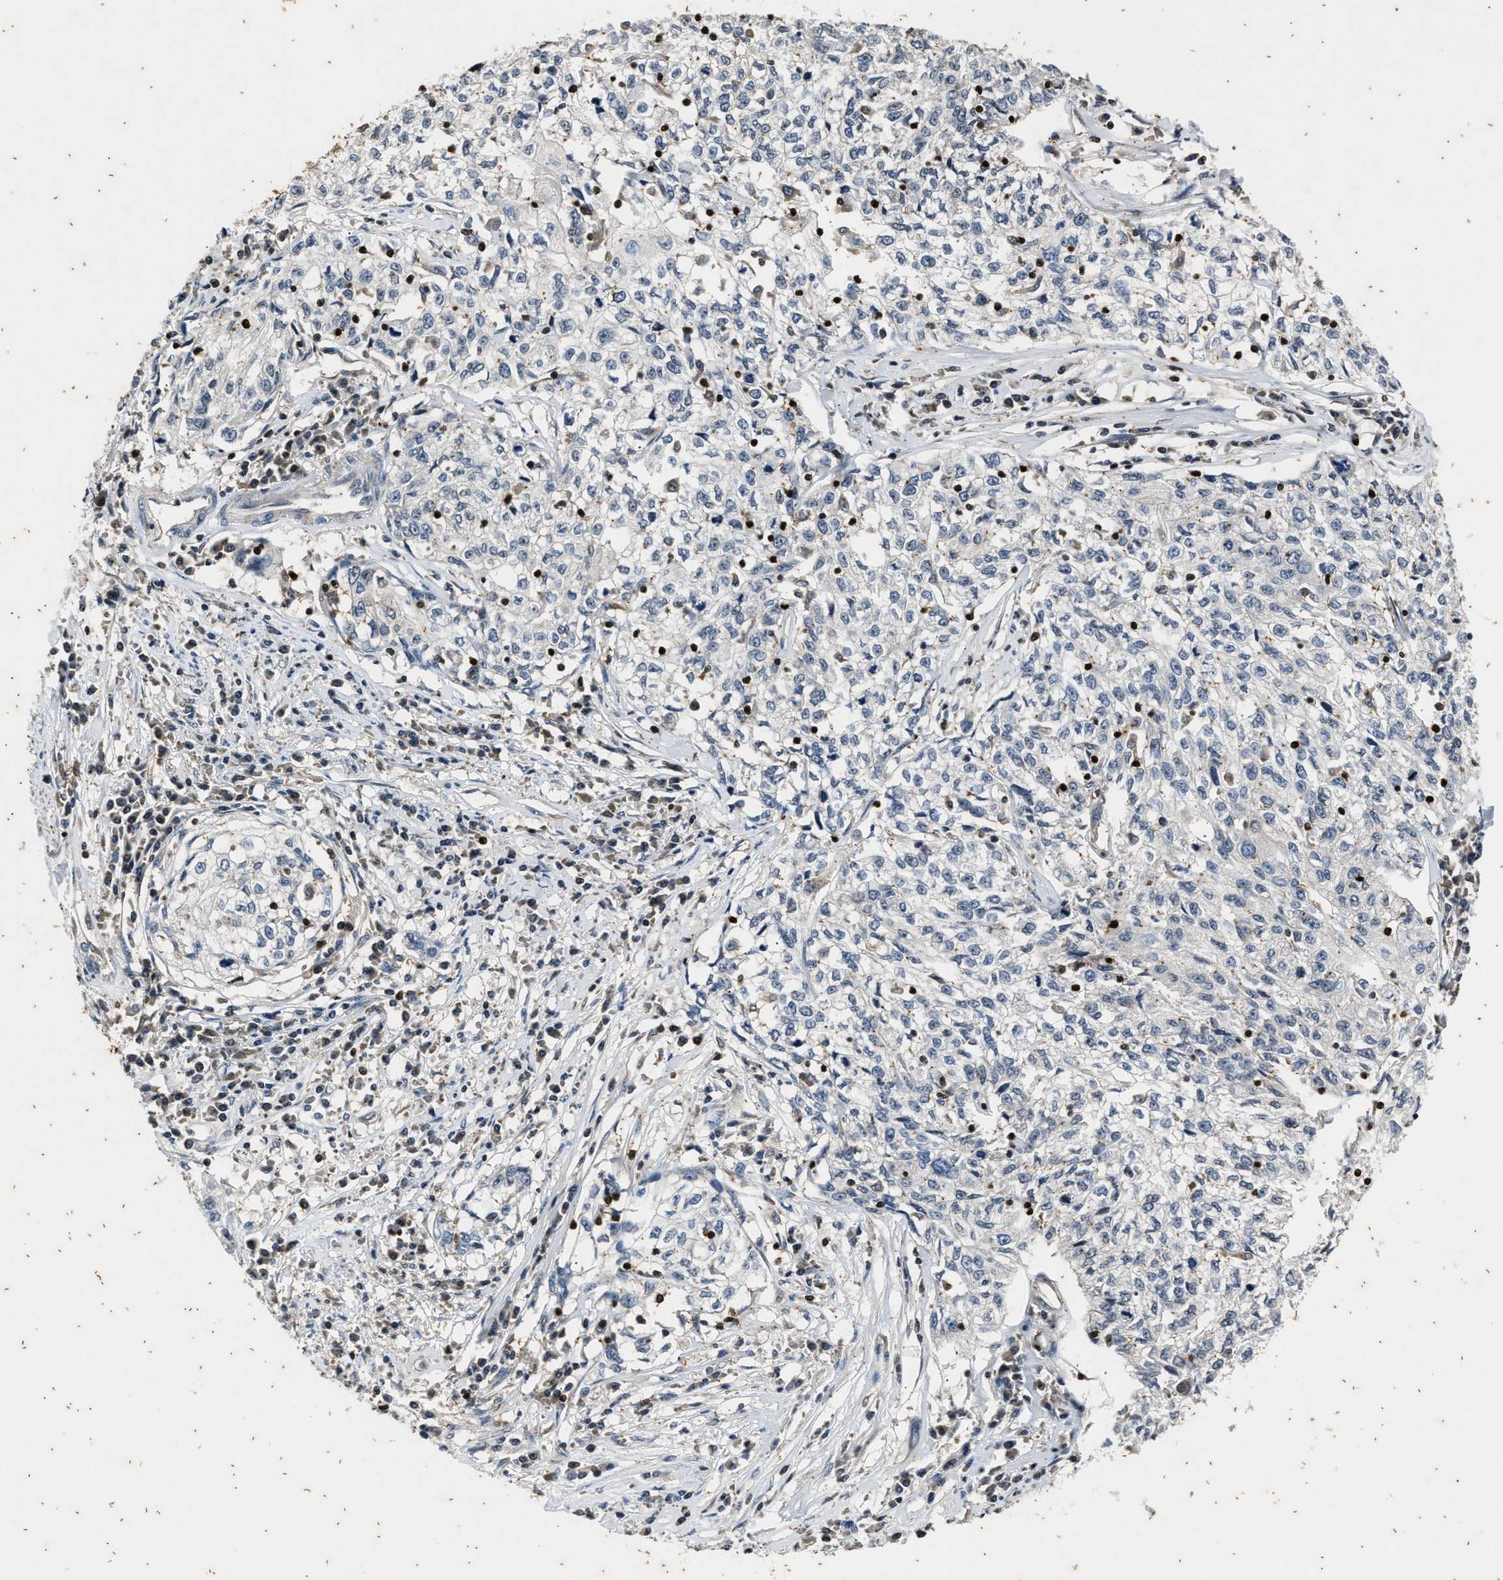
{"staining": {"intensity": "negative", "quantity": "none", "location": "none"}, "tissue": "cervical cancer", "cell_type": "Tumor cells", "image_type": "cancer", "snomed": [{"axis": "morphology", "description": "Squamous cell carcinoma, NOS"}, {"axis": "topography", "description": "Cervix"}], "caption": "Immunohistochemistry micrograph of cervical squamous cell carcinoma stained for a protein (brown), which demonstrates no positivity in tumor cells.", "gene": "PTPN7", "patient": {"sex": "female", "age": 57}}